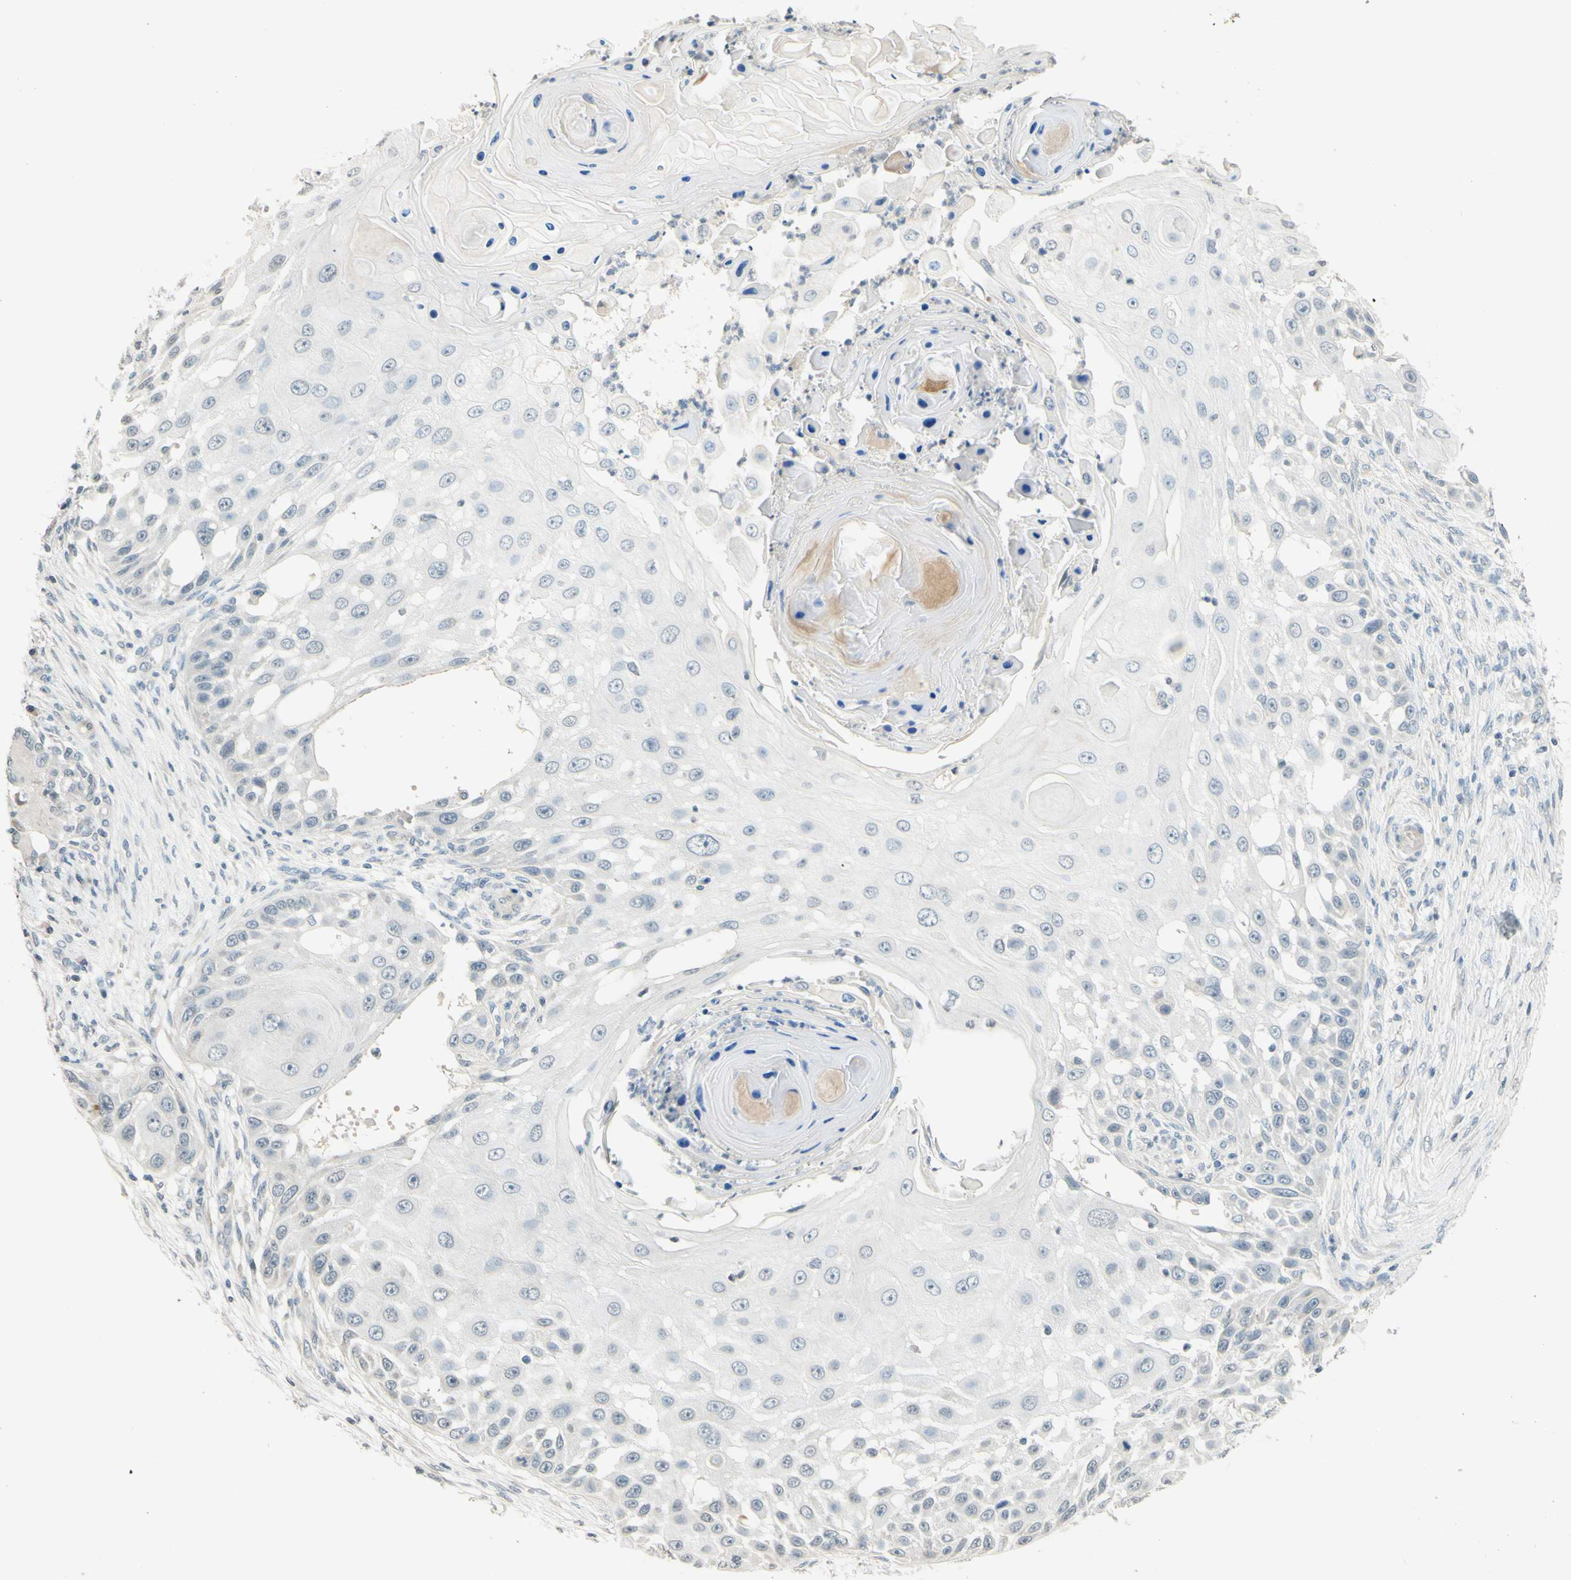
{"staining": {"intensity": "negative", "quantity": "none", "location": "none"}, "tissue": "skin cancer", "cell_type": "Tumor cells", "image_type": "cancer", "snomed": [{"axis": "morphology", "description": "Squamous cell carcinoma, NOS"}, {"axis": "topography", "description": "Skin"}], "caption": "There is no significant positivity in tumor cells of skin cancer (squamous cell carcinoma).", "gene": "MAG", "patient": {"sex": "female", "age": 44}}